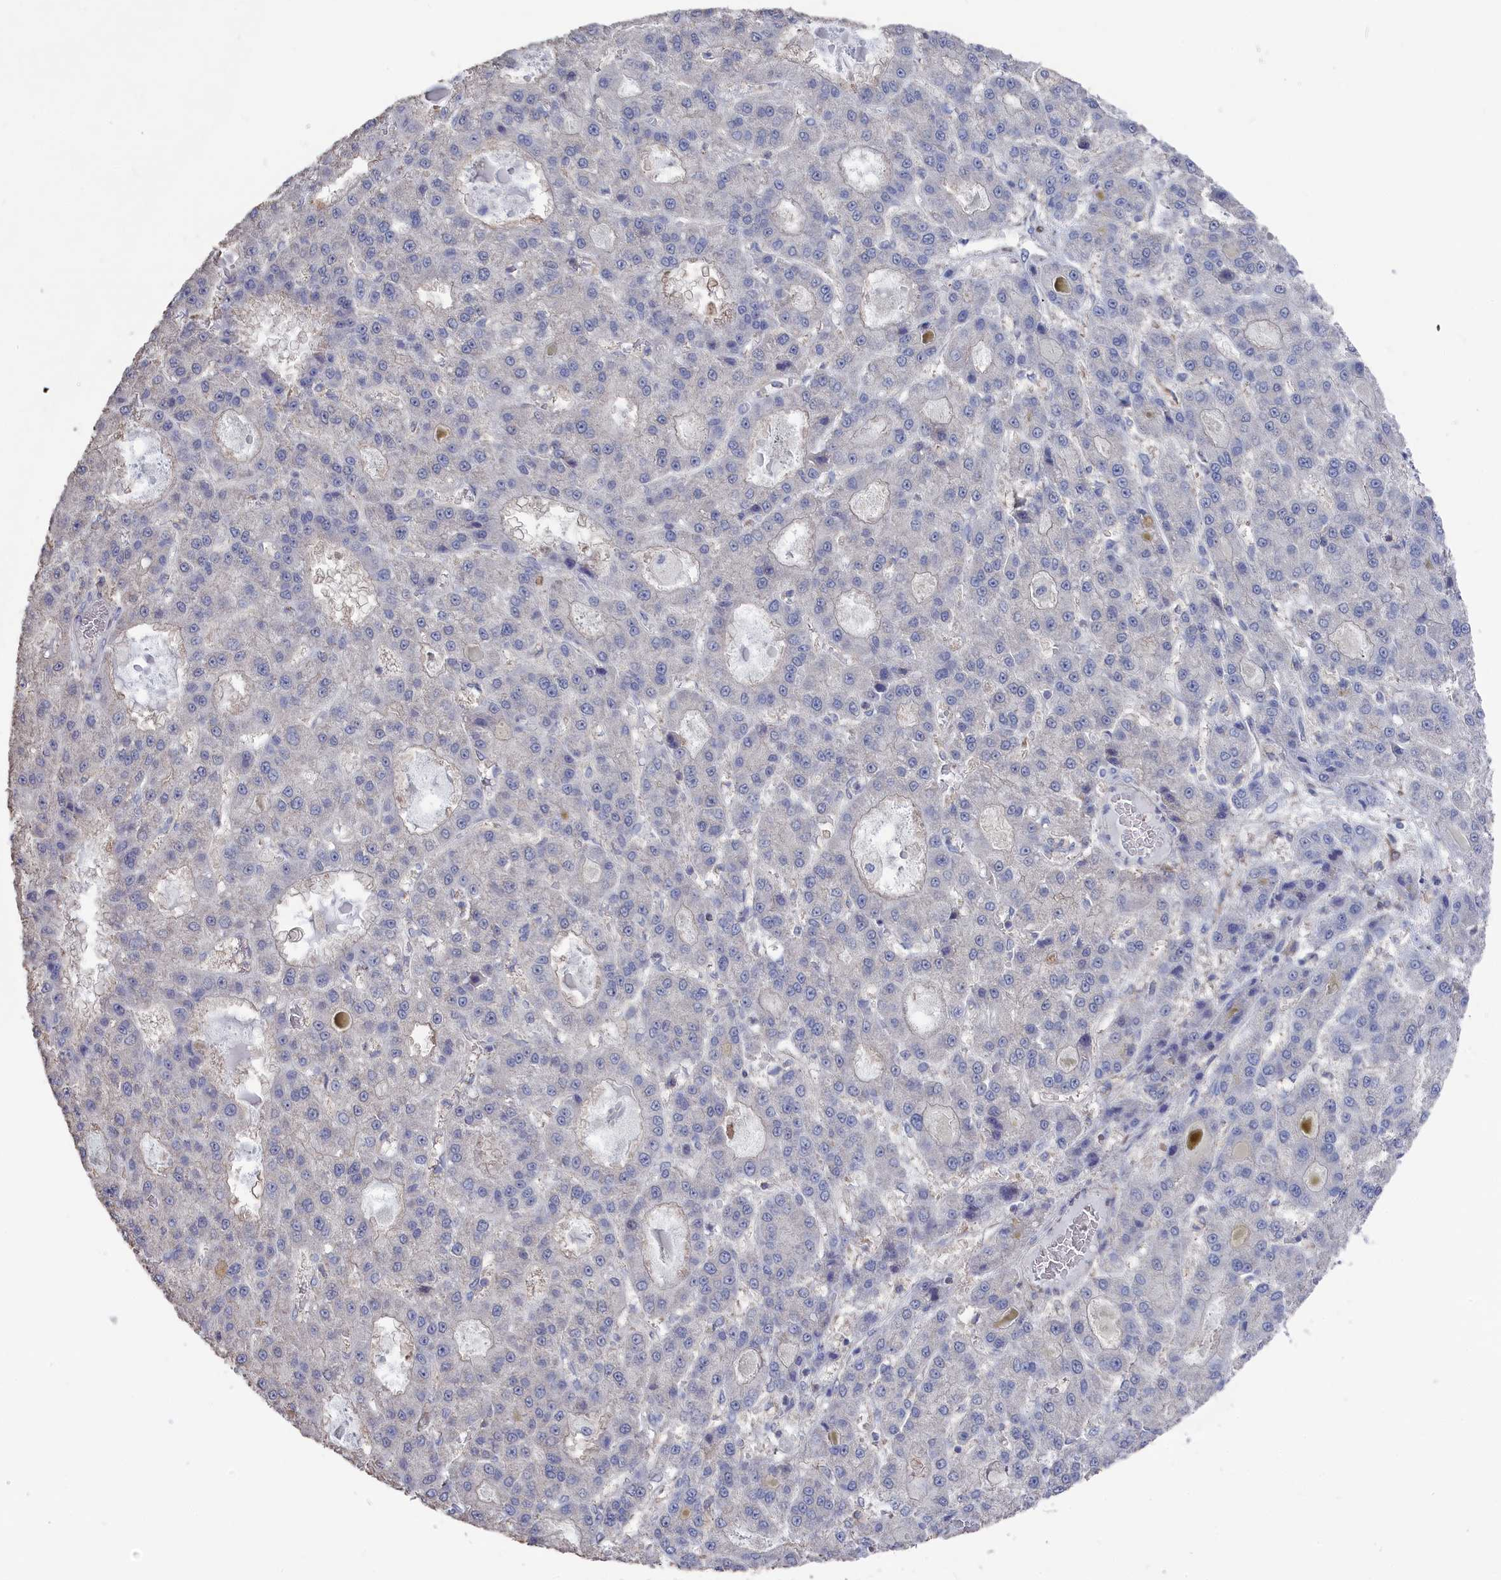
{"staining": {"intensity": "negative", "quantity": "none", "location": "none"}, "tissue": "liver cancer", "cell_type": "Tumor cells", "image_type": "cancer", "snomed": [{"axis": "morphology", "description": "Carcinoma, Hepatocellular, NOS"}, {"axis": "topography", "description": "Liver"}], "caption": "The IHC image has no significant positivity in tumor cells of liver hepatocellular carcinoma tissue.", "gene": "SEMG2", "patient": {"sex": "male", "age": 70}}